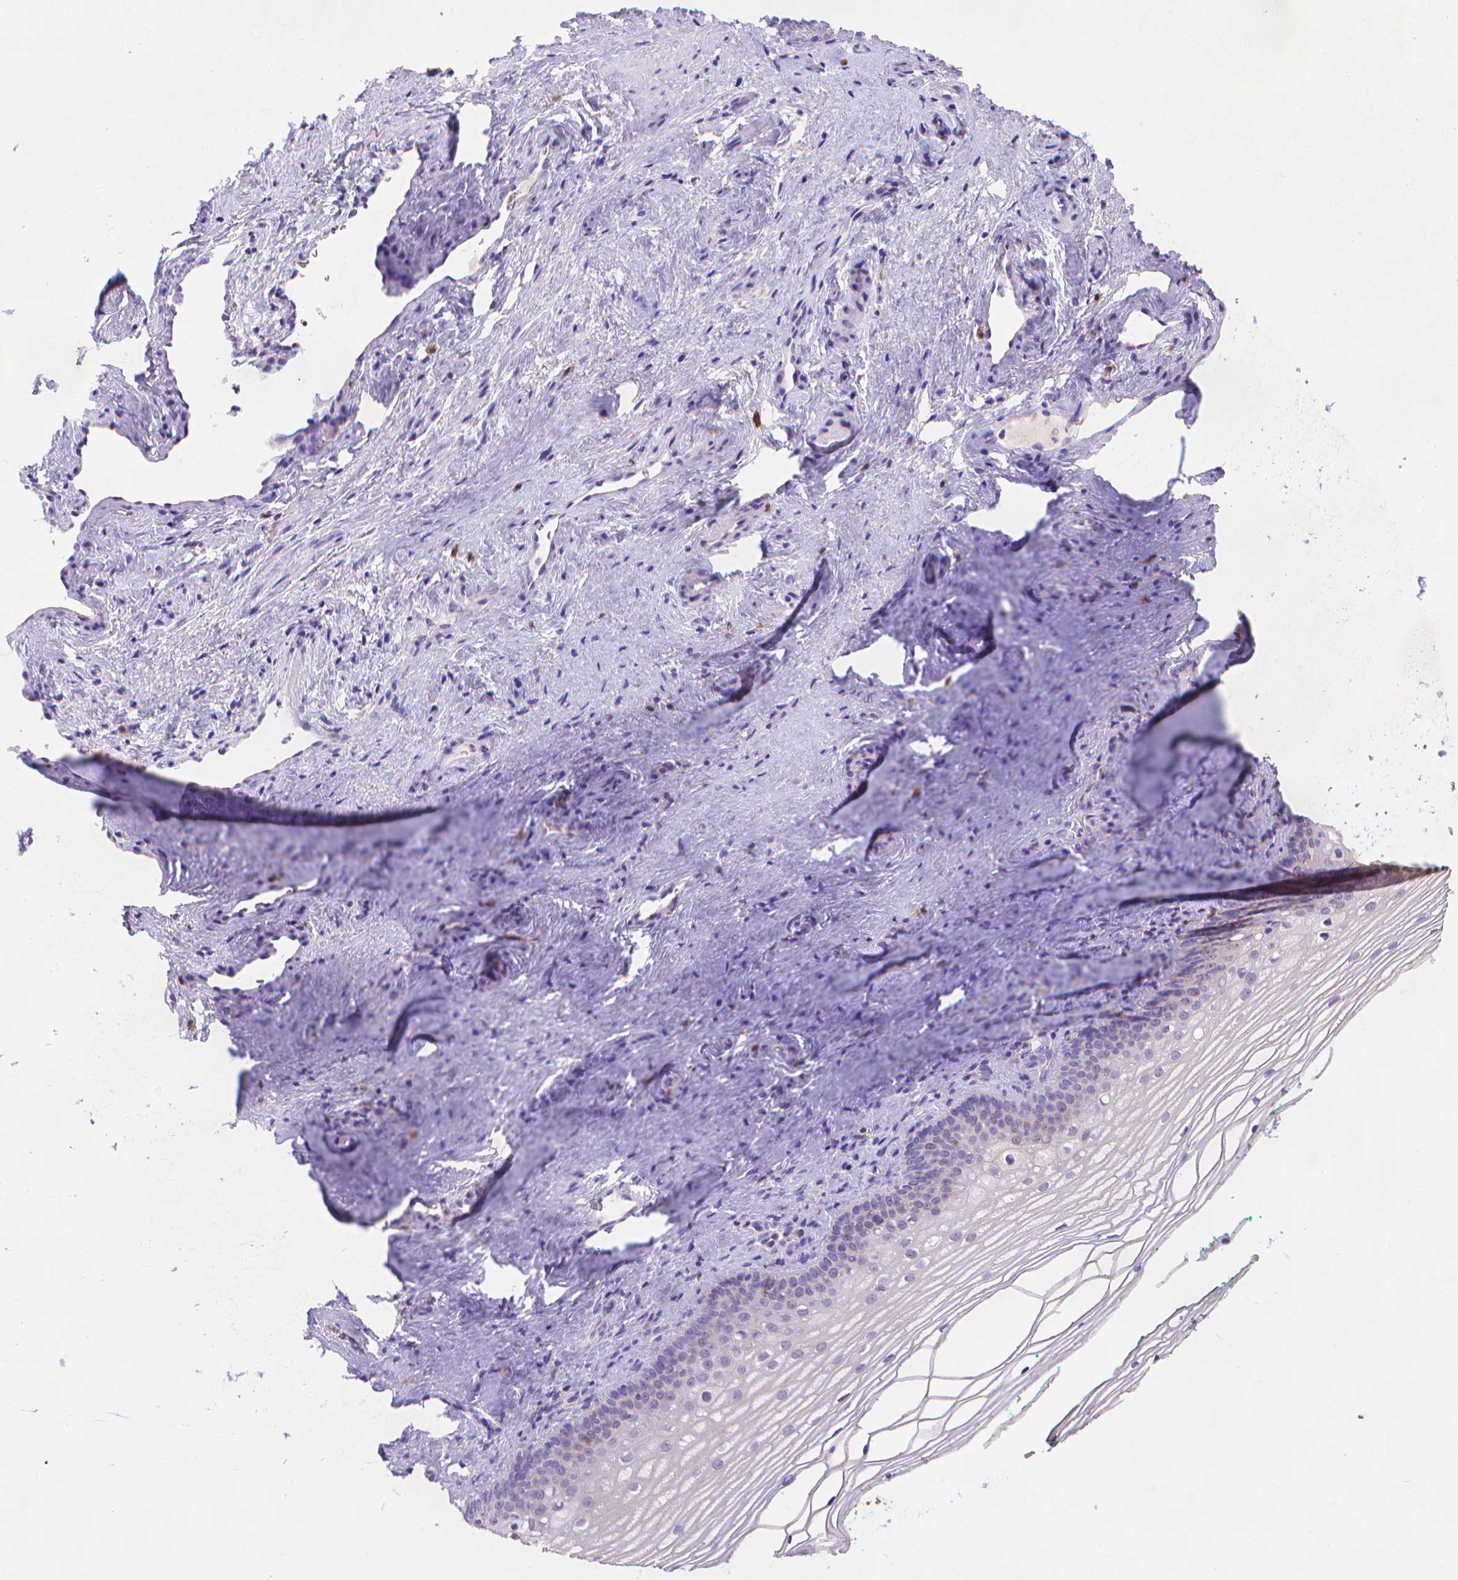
{"staining": {"intensity": "negative", "quantity": "none", "location": "none"}, "tissue": "vagina", "cell_type": "Squamous epithelial cells", "image_type": "normal", "snomed": [{"axis": "morphology", "description": "Normal tissue, NOS"}, {"axis": "topography", "description": "Vagina"}], "caption": "IHC photomicrograph of benign vagina: human vagina stained with DAB (3,3'-diaminobenzidine) demonstrates no significant protein staining in squamous epithelial cells.", "gene": "FGD2", "patient": {"sex": "female", "age": 44}}